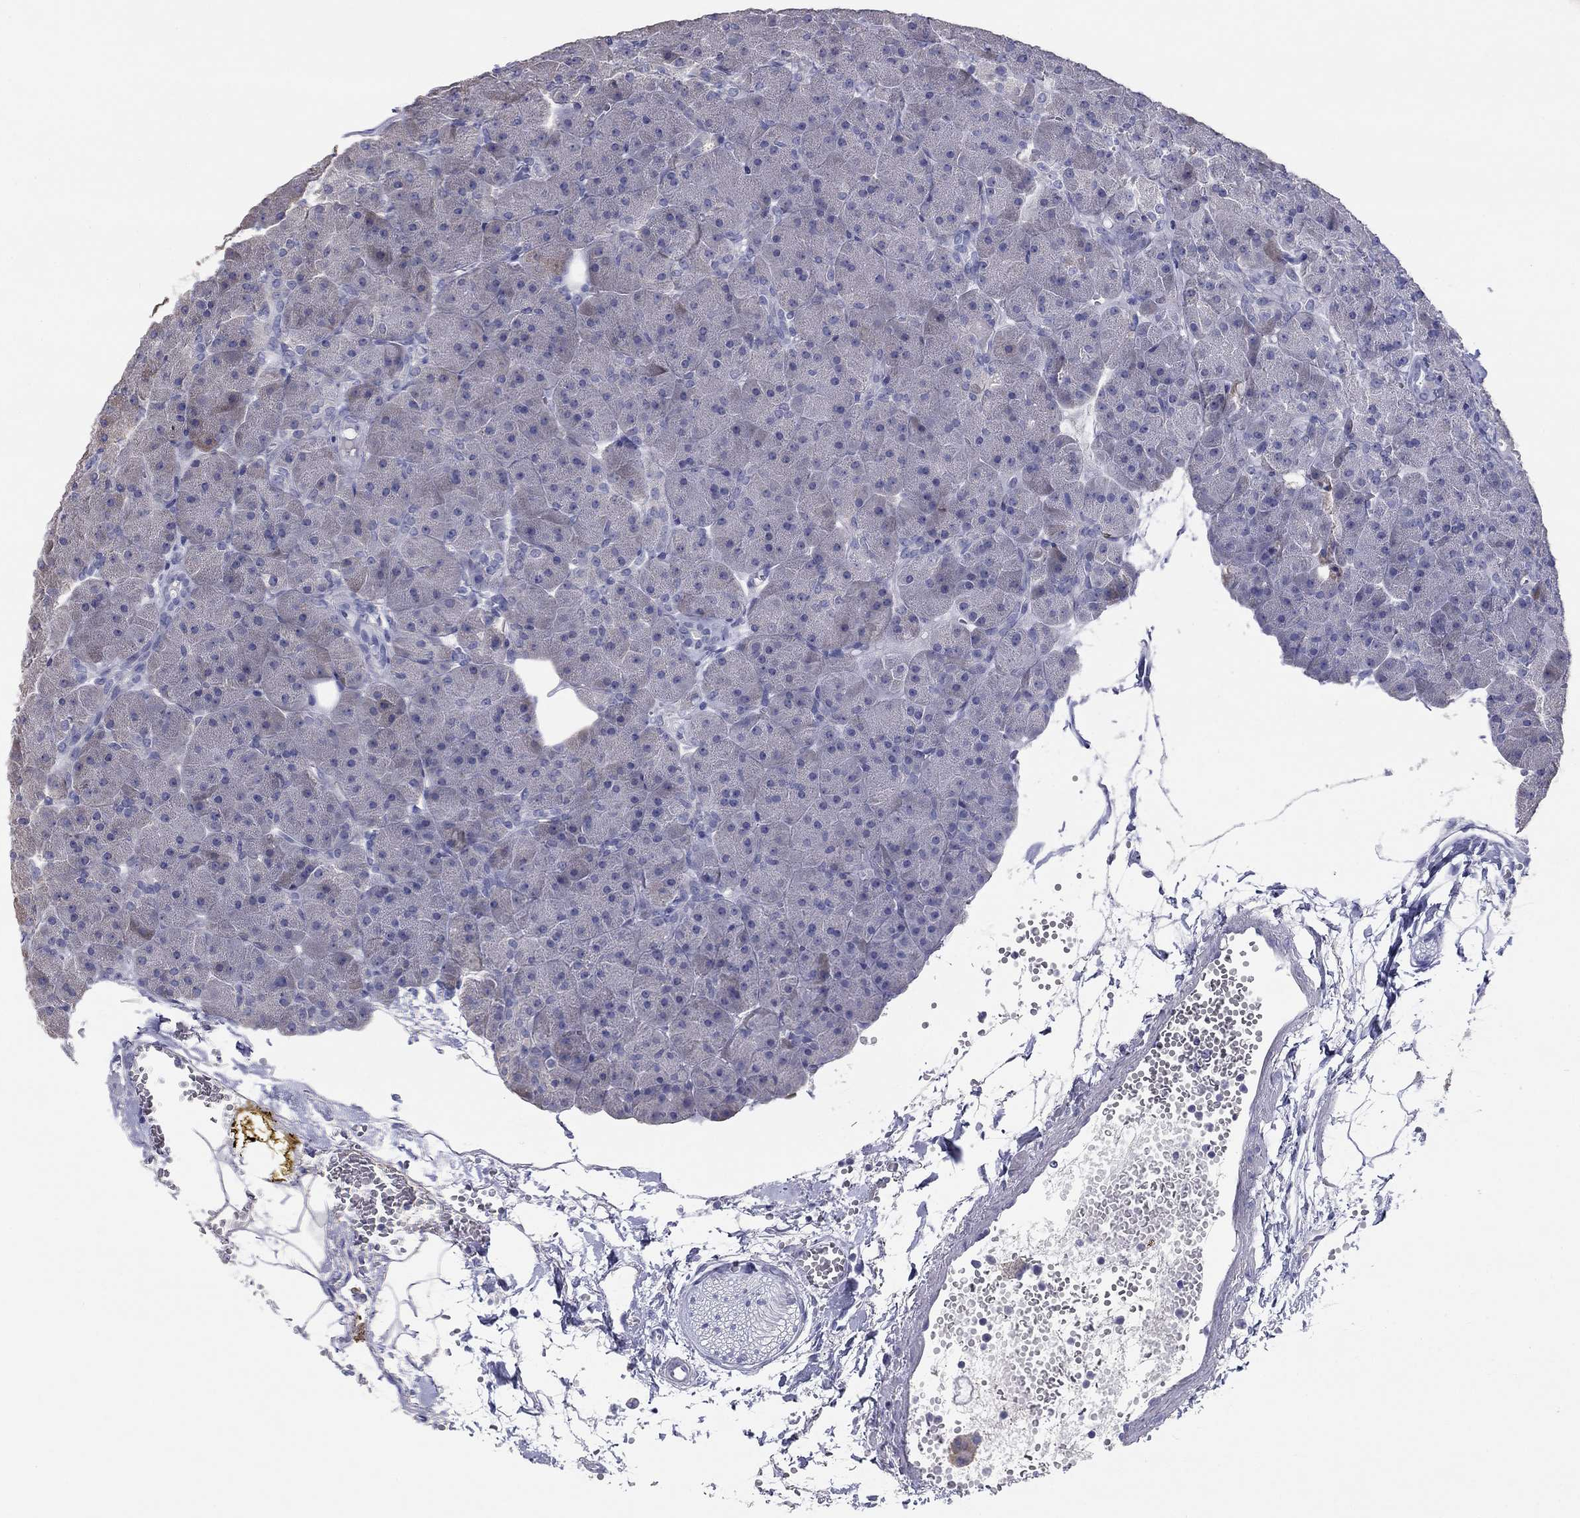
{"staining": {"intensity": "weak", "quantity": "25%-75%", "location": "cytoplasmic/membranous"}, "tissue": "pancreas", "cell_type": "Exocrine glandular cells", "image_type": "normal", "snomed": [{"axis": "morphology", "description": "Normal tissue, NOS"}, {"axis": "topography", "description": "Pancreas"}], "caption": "Brown immunohistochemical staining in normal pancreas exhibits weak cytoplasmic/membranous staining in approximately 25%-75% of exocrine glandular cells.", "gene": "GRK7", "patient": {"sex": "male", "age": 61}}